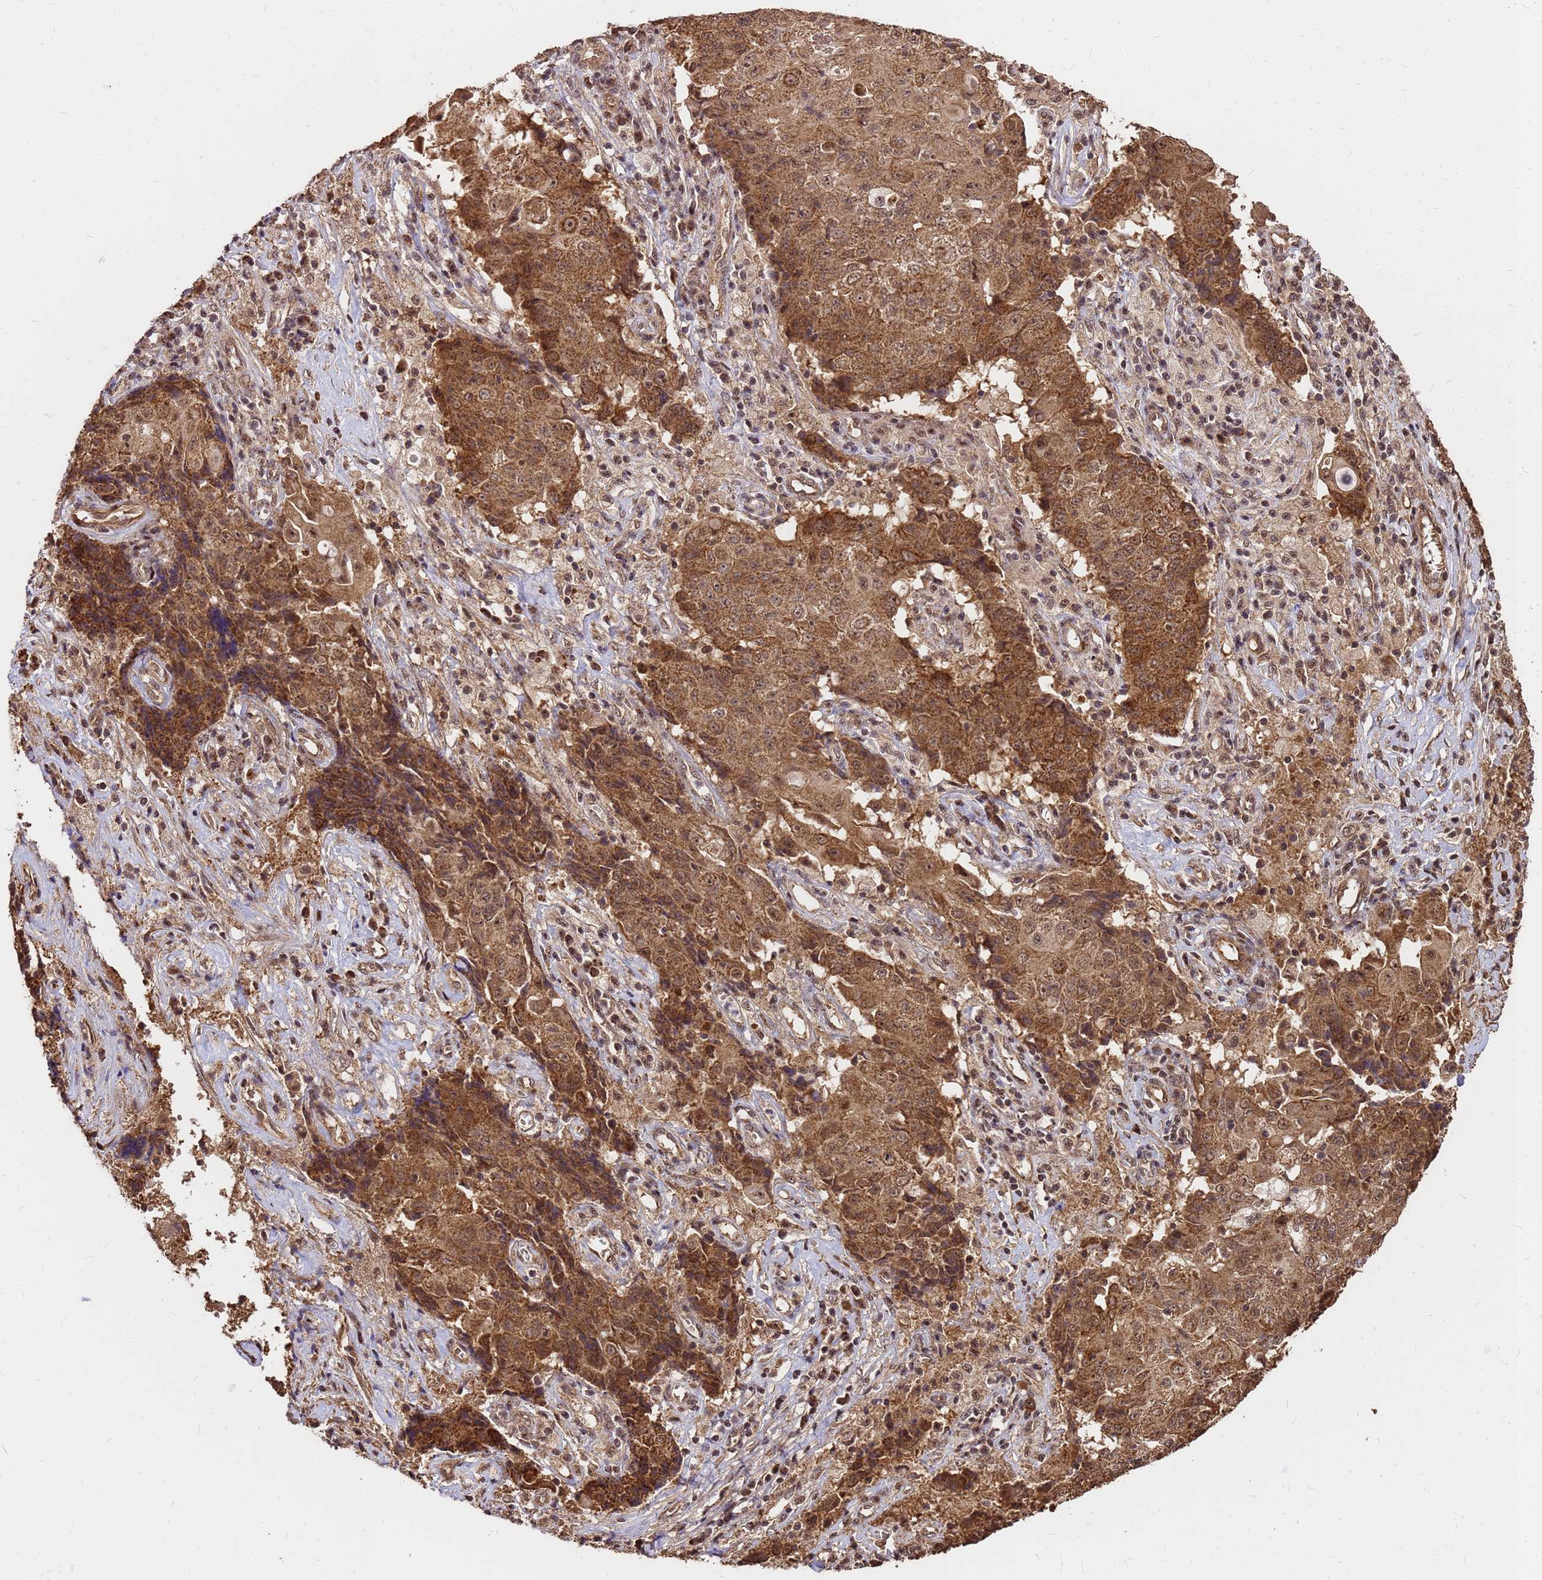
{"staining": {"intensity": "moderate", "quantity": ">75%", "location": "cytoplasmic/membranous,nuclear"}, "tissue": "ovarian cancer", "cell_type": "Tumor cells", "image_type": "cancer", "snomed": [{"axis": "morphology", "description": "Carcinoma, endometroid"}, {"axis": "topography", "description": "Ovary"}], "caption": "Immunohistochemical staining of ovarian cancer shows medium levels of moderate cytoplasmic/membranous and nuclear protein positivity in about >75% of tumor cells.", "gene": "GPATCH8", "patient": {"sex": "female", "age": 42}}